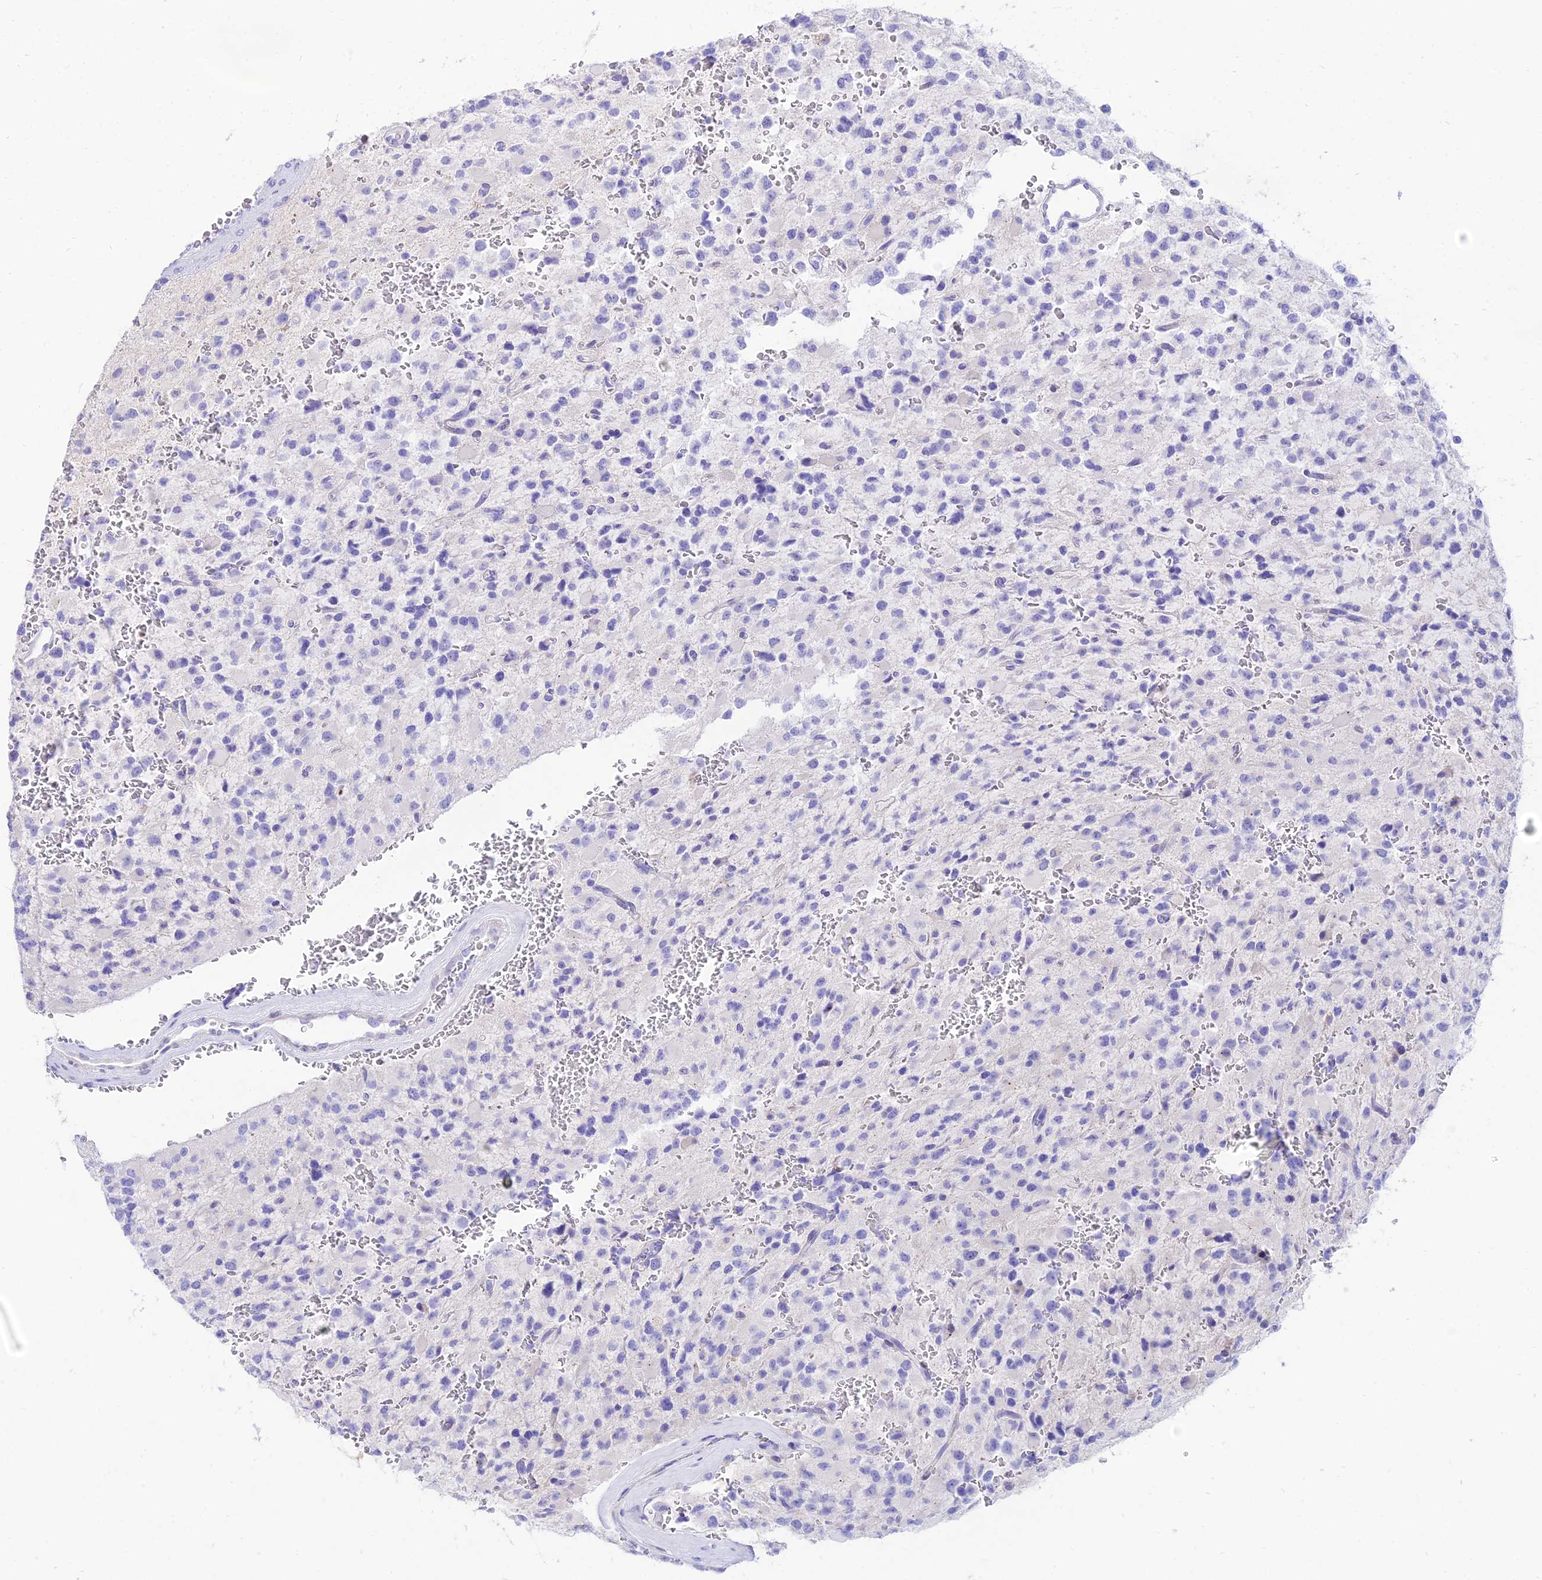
{"staining": {"intensity": "negative", "quantity": "none", "location": "none"}, "tissue": "glioma", "cell_type": "Tumor cells", "image_type": "cancer", "snomed": [{"axis": "morphology", "description": "Glioma, malignant, High grade"}, {"axis": "topography", "description": "Brain"}], "caption": "There is no significant staining in tumor cells of malignant high-grade glioma. Brightfield microscopy of IHC stained with DAB (3,3'-diaminobenzidine) (brown) and hematoxylin (blue), captured at high magnification.", "gene": "TAC3", "patient": {"sex": "male", "age": 34}}